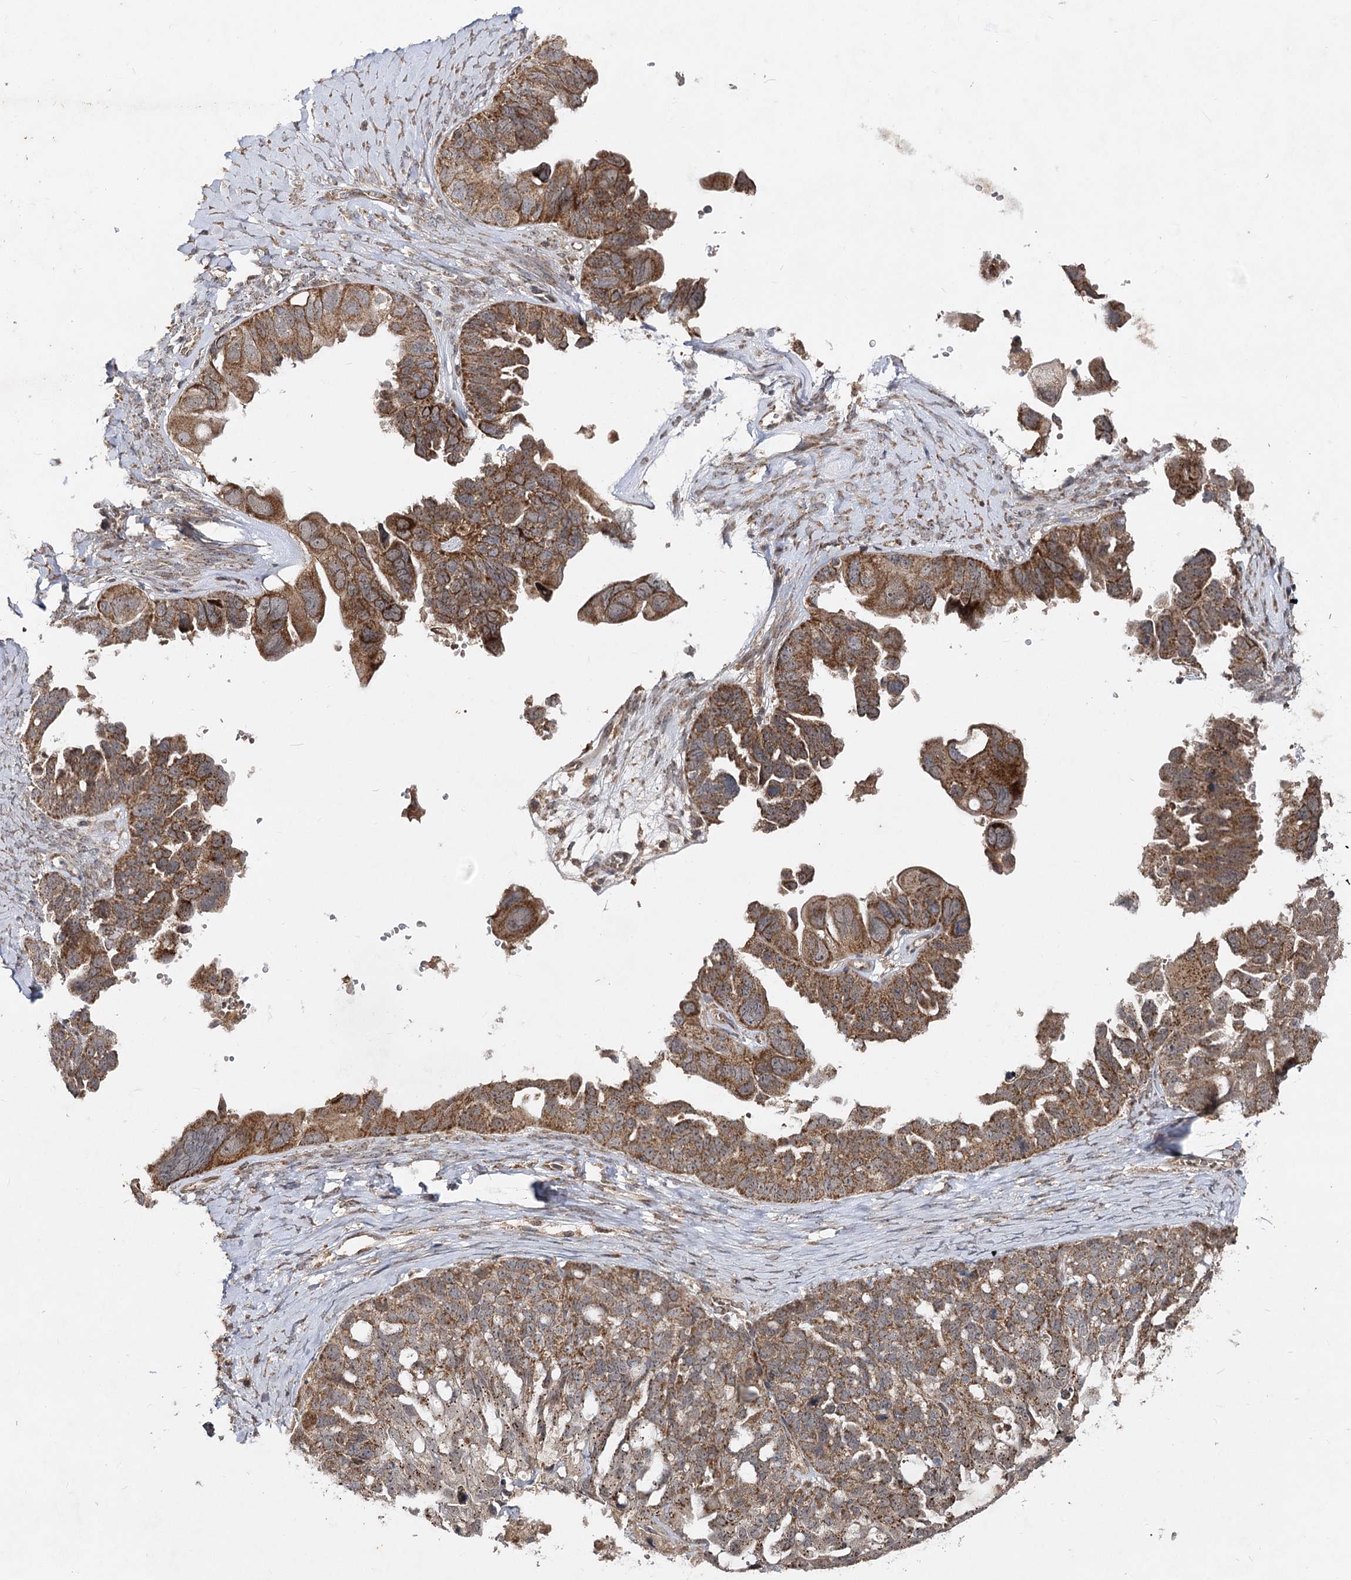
{"staining": {"intensity": "moderate", "quantity": ">75%", "location": "cytoplasmic/membranous"}, "tissue": "ovarian cancer", "cell_type": "Tumor cells", "image_type": "cancer", "snomed": [{"axis": "morphology", "description": "Cystadenocarcinoma, serous, NOS"}, {"axis": "topography", "description": "Ovary"}], "caption": "Immunohistochemical staining of ovarian cancer demonstrates moderate cytoplasmic/membranous protein positivity in approximately >75% of tumor cells.", "gene": "MINDY3", "patient": {"sex": "female", "age": 79}}